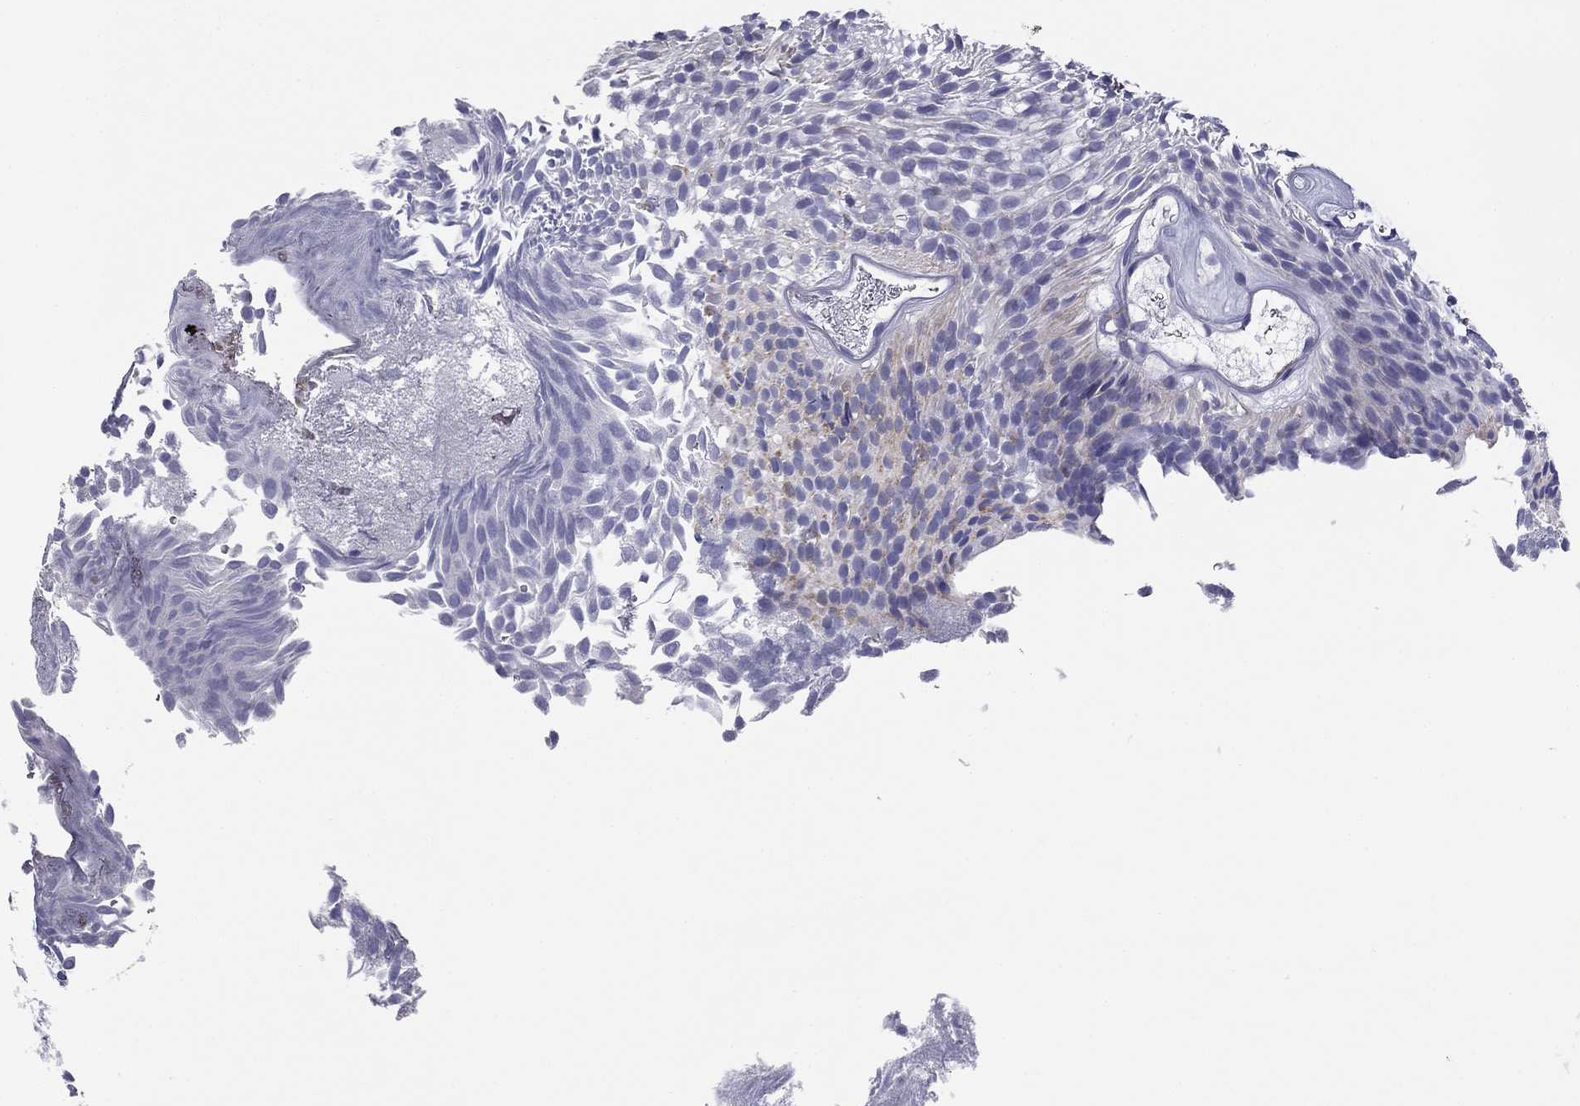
{"staining": {"intensity": "negative", "quantity": "none", "location": "none"}, "tissue": "urothelial cancer", "cell_type": "Tumor cells", "image_type": "cancer", "snomed": [{"axis": "morphology", "description": "Urothelial carcinoma, Low grade"}, {"axis": "topography", "description": "Urinary bladder"}], "caption": "This is an IHC micrograph of human urothelial carcinoma (low-grade). There is no staining in tumor cells.", "gene": "ZP2", "patient": {"sex": "male", "age": 52}}